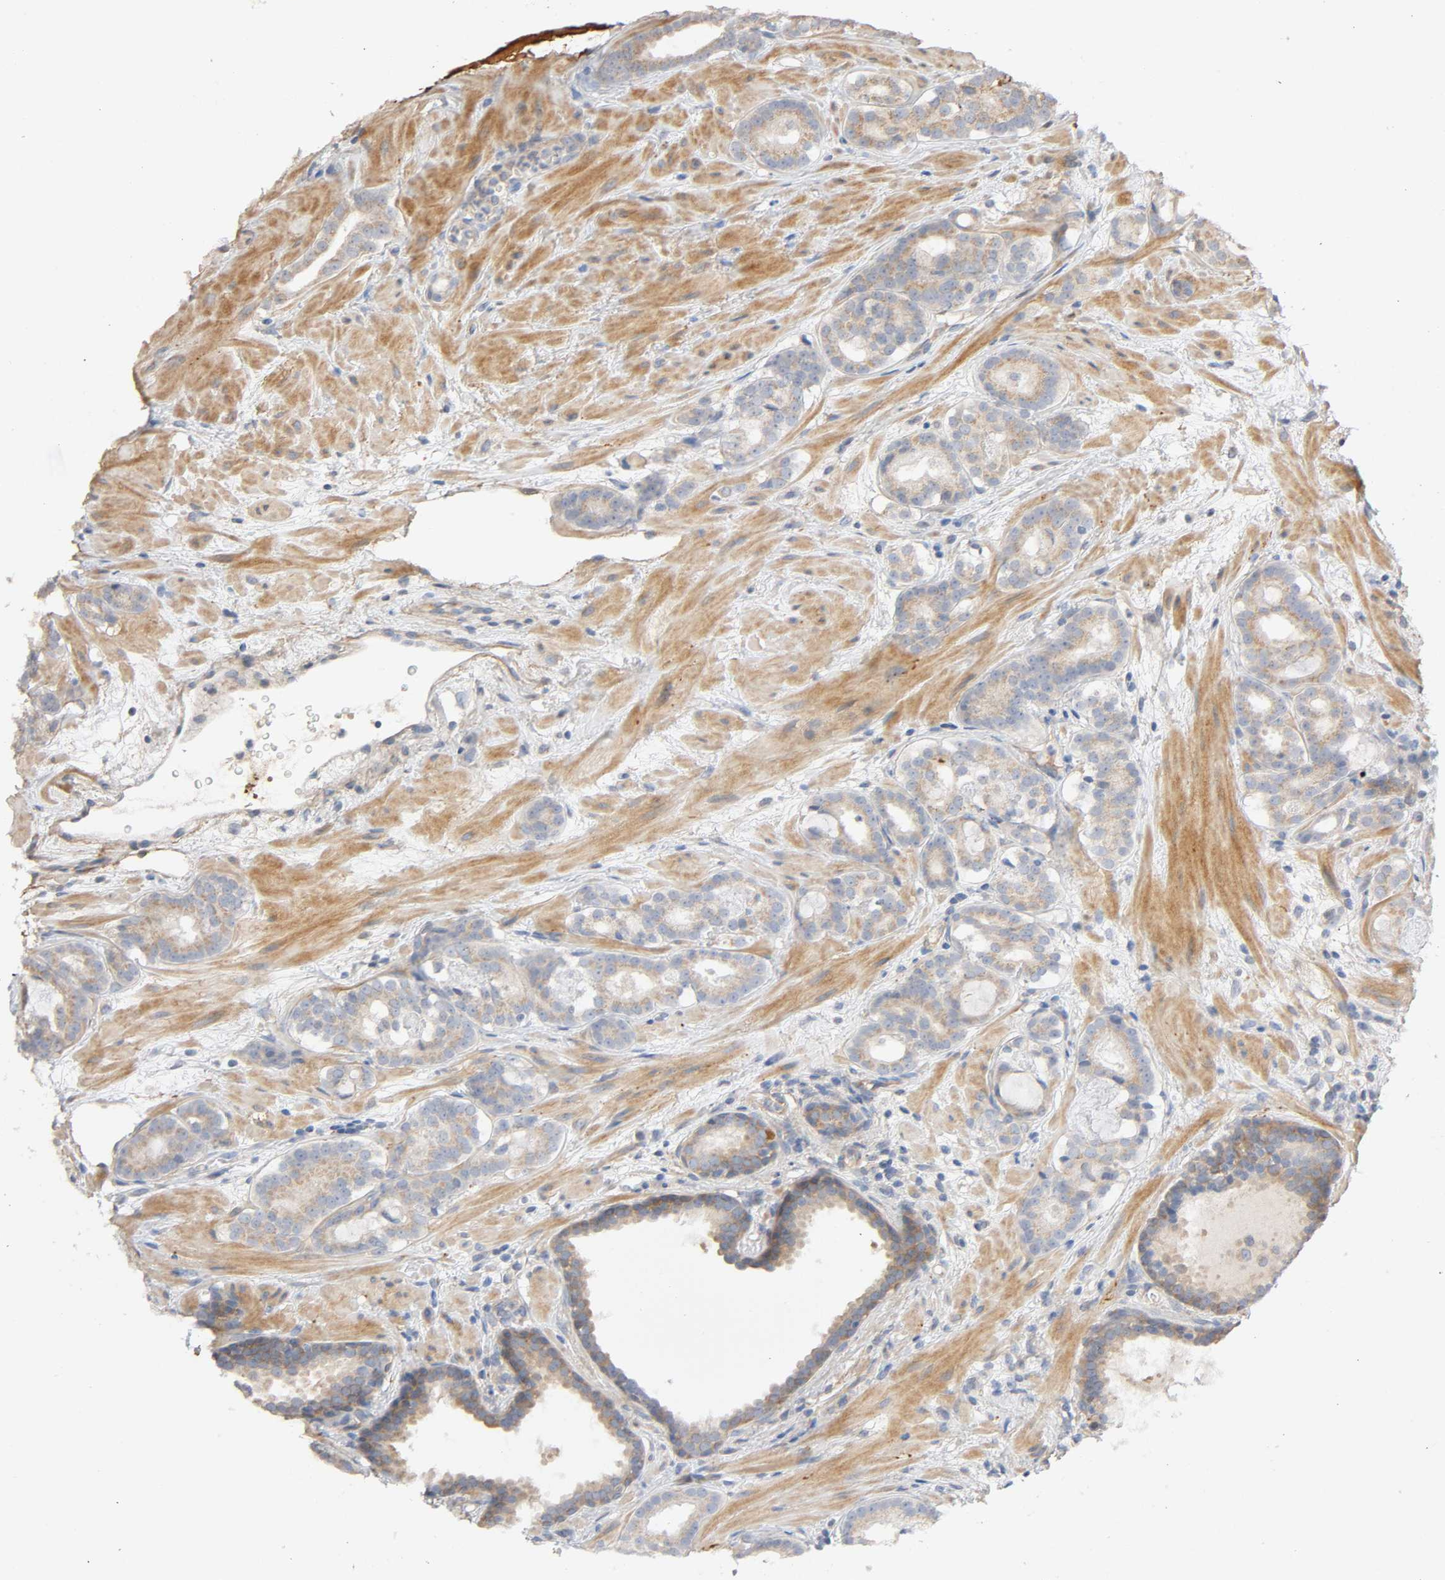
{"staining": {"intensity": "weak", "quantity": "25%-75%", "location": "cytoplasmic/membranous"}, "tissue": "prostate cancer", "cell_type": "Tumor cells", "image_type": "cancer", "snomed": [{"axis": "morphology", "description": "Adenocarcinoma, Low grade"}, {"axis": "topography", "description": "Prostate"}], "caption": "An IHC histopathology image of neoplastic tissue is shown. Protein staining in brown shows weak cytoplasmic/membranous positivity in prostate cancer within tumor cells.", "gene": "SGSM1", "patient": {"sex": "male", "age": 57}}